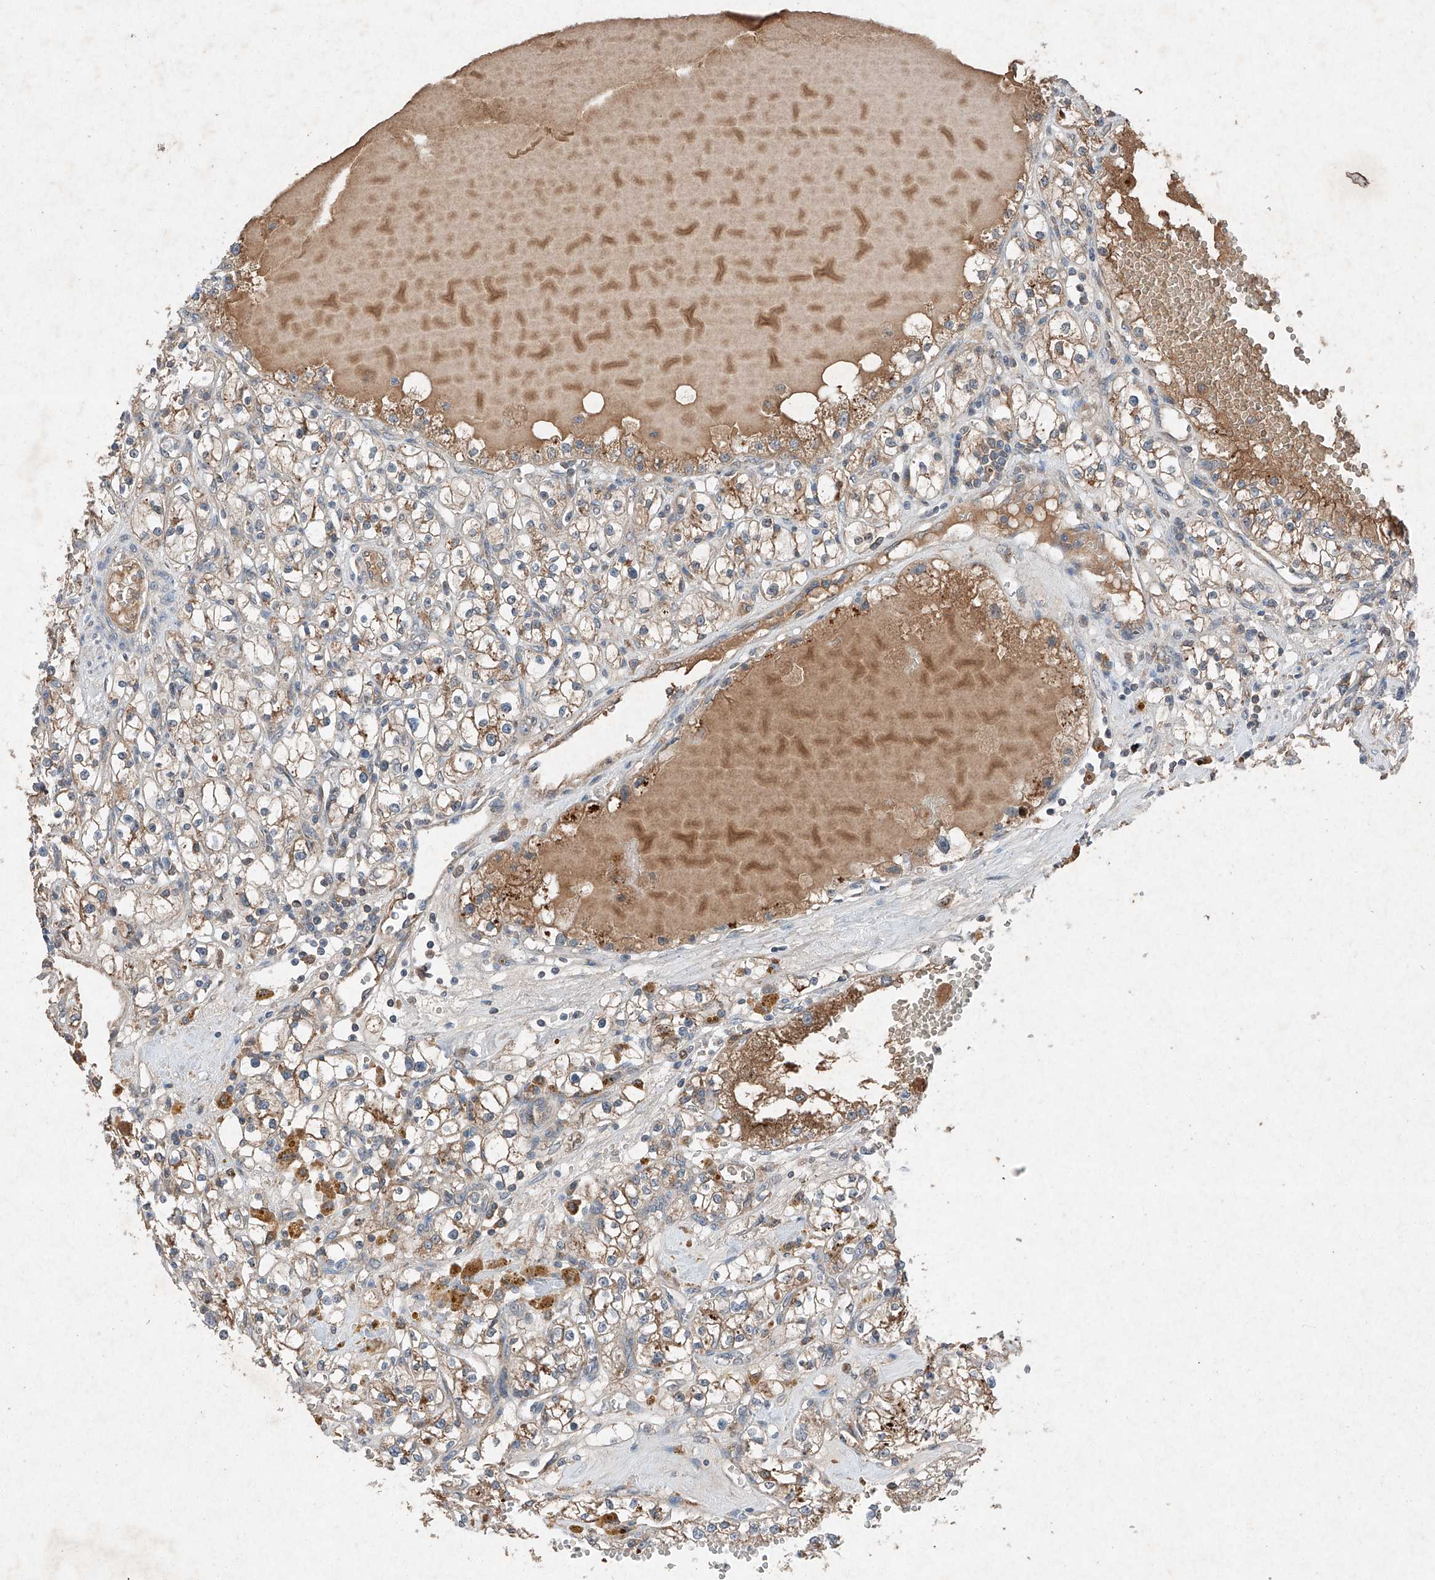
{"staining": {"intensity": "moderate", "quantity": "25%-75%", "location": "cytoplasmic/membranous"}, "tissue": "renal cancer", "cell_type": "Tumor cells", "image_type": "cancer", "snomed": [{"axis": "morphology", "description": "Adenocarcinoma, NOS"}, {"axis": "topography", "description": "Kidney"}], "caption": "Immunohistochemical staining of adenocarcinoma (renal) shows moderate cytoplasmic/membranous protein positivity in approximately 25%-75% of tumor cells.", "gene": "RUSC1", "patient": {"sex": "male", "age": 56}}